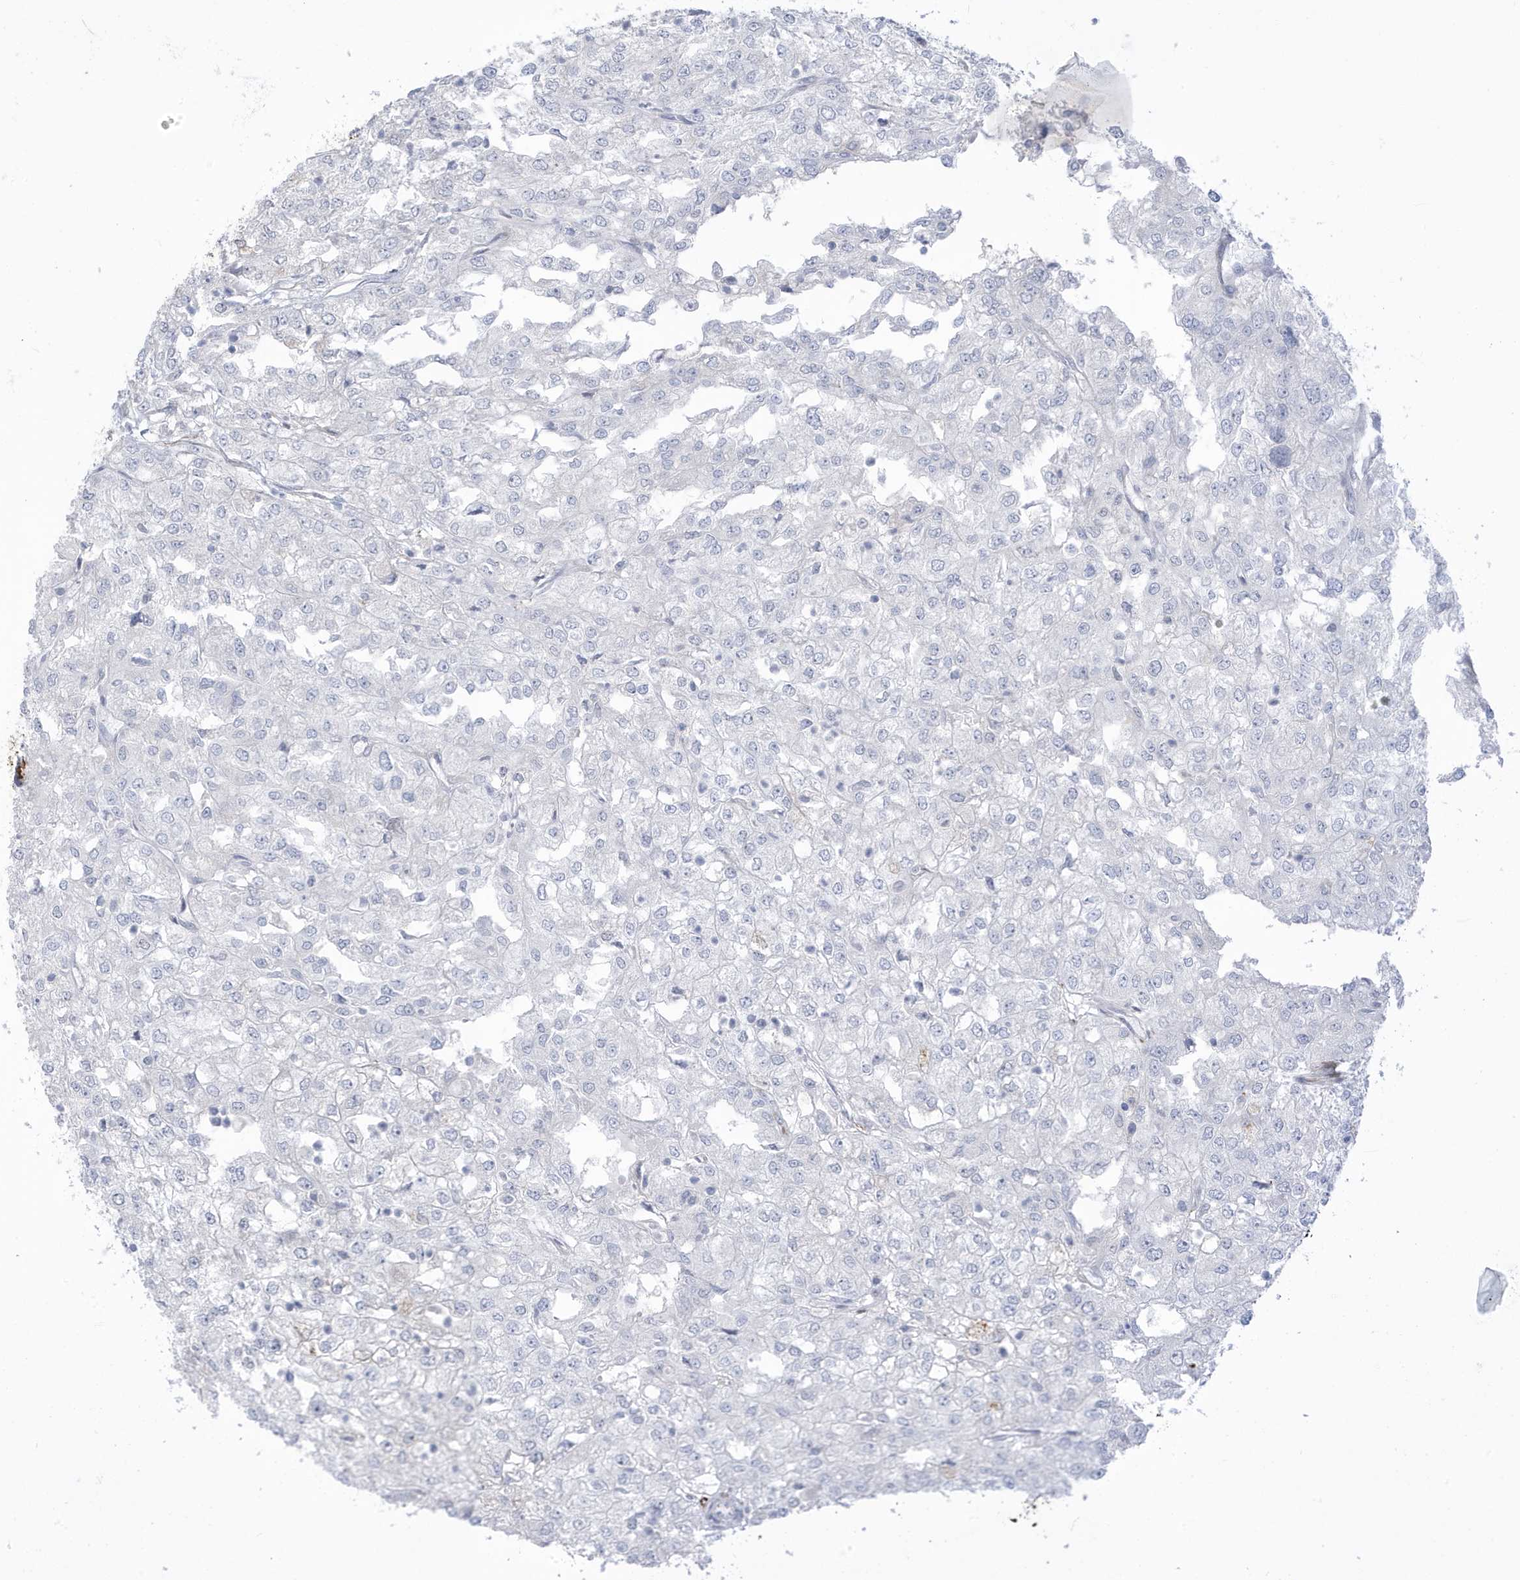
{"staining": {"intensity": "negative", "quantity": "none", "location": "none"}, "tissue": "renal cancer", "cell_type": "Tumor cells", "image_type": "cancer", "snomed": [{"axis": "morphology", "description": "Adenocarcinoma, NOS"}, {"axis": "topography", "description": "Kidney"}], "caption": "Immunohistochemistry of human renal adenocarcinoma exhibits no expression in tumor cells.", "gene": "PERM1", "patient": {"sex": "female", "age": 54}}